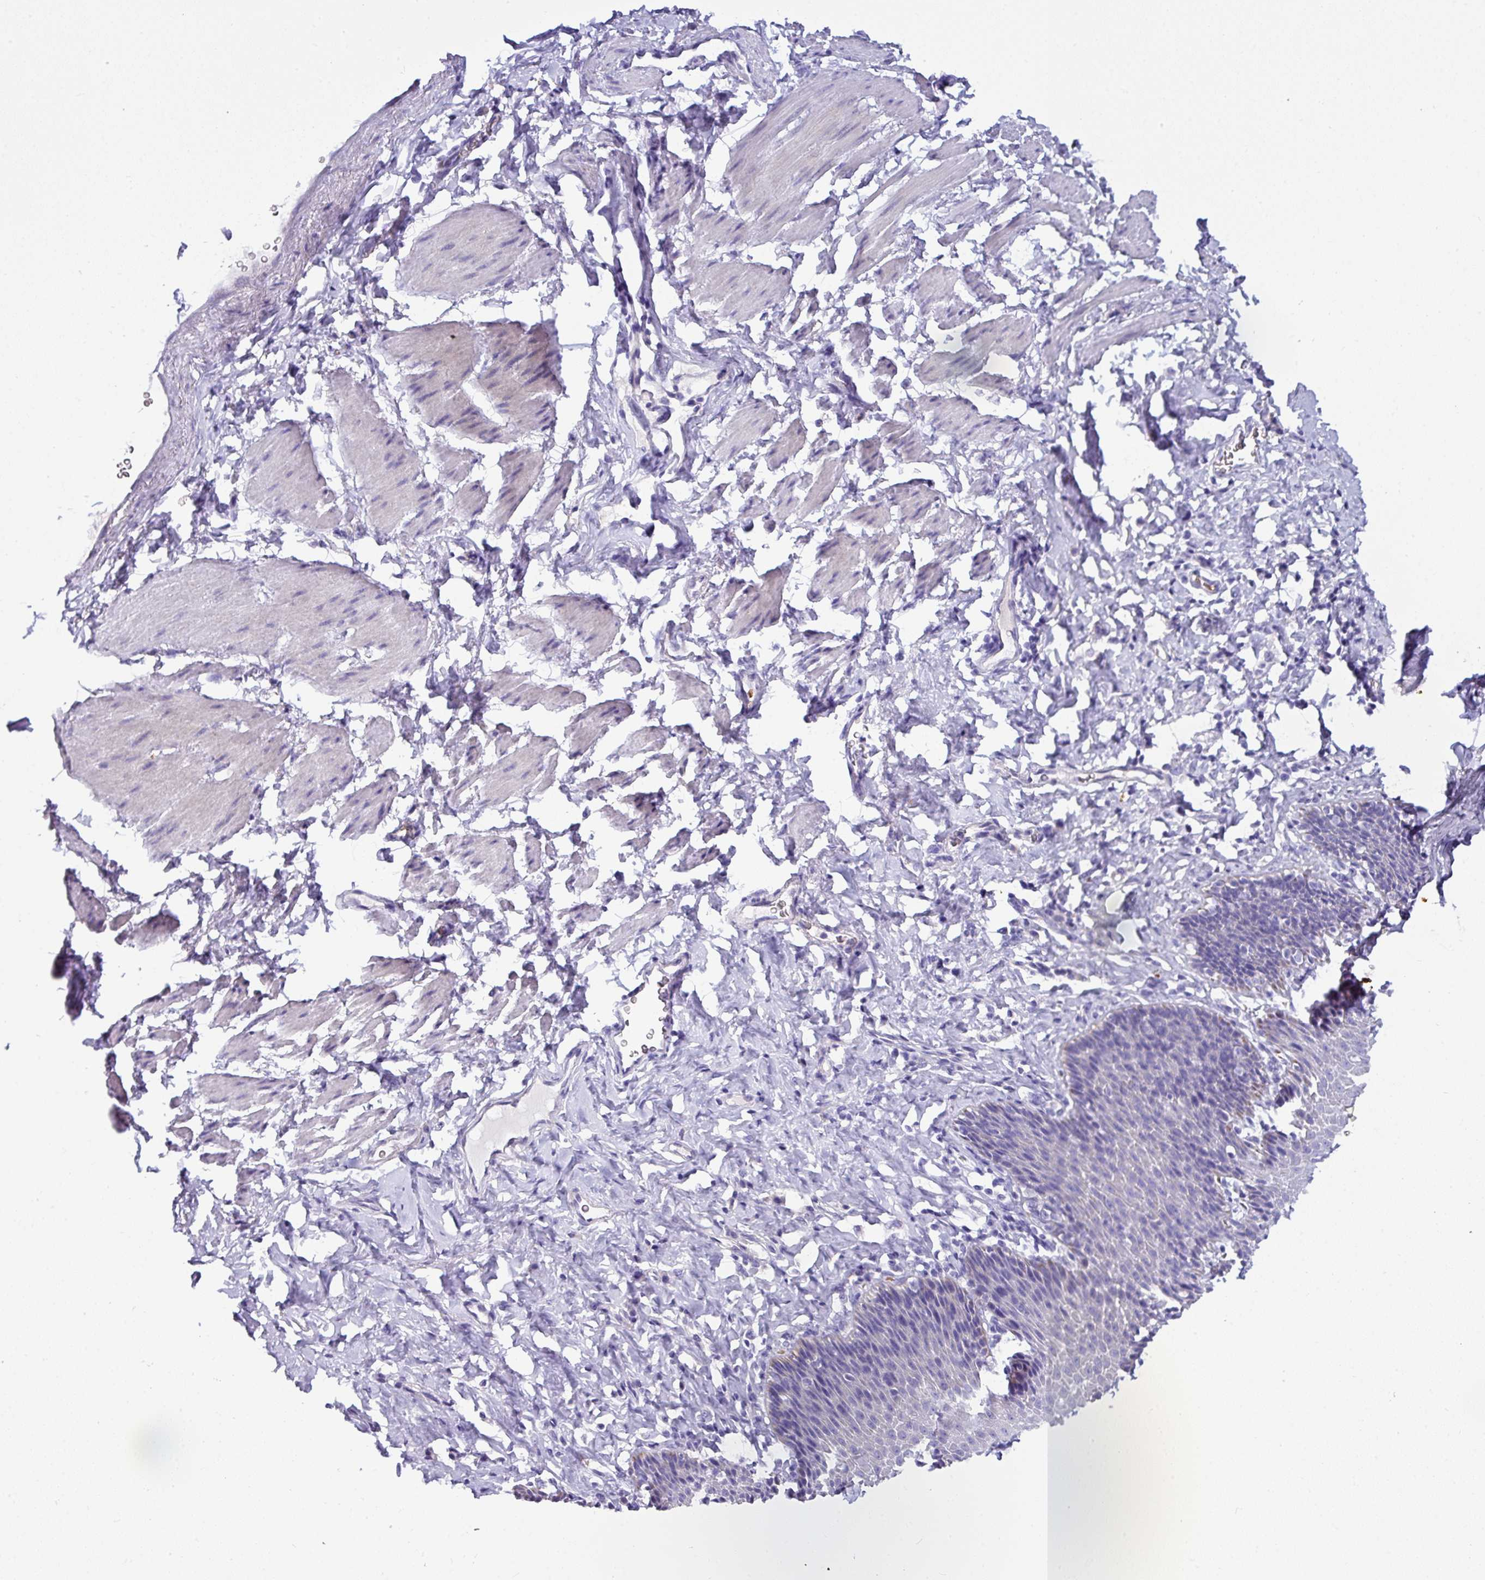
{"staining": {"intensity": "negative", "quantity": "none", "location": "none"}, "tissue": "esophagus", "cell_type": "Squamous epithelial cells", "image_type": "normal", "snomed": [{"axis": "morphology", "description": "Normal tissue, NOS"}, {"axis": "topography", "description": "Esophagus"}], "caption": "Immunohistochemistry (IHC) of normal esophagus displays no positivity in squamous epithelial cells.", "gene": "NAPSA", "patient": {"sex": "female", "age": 61}}